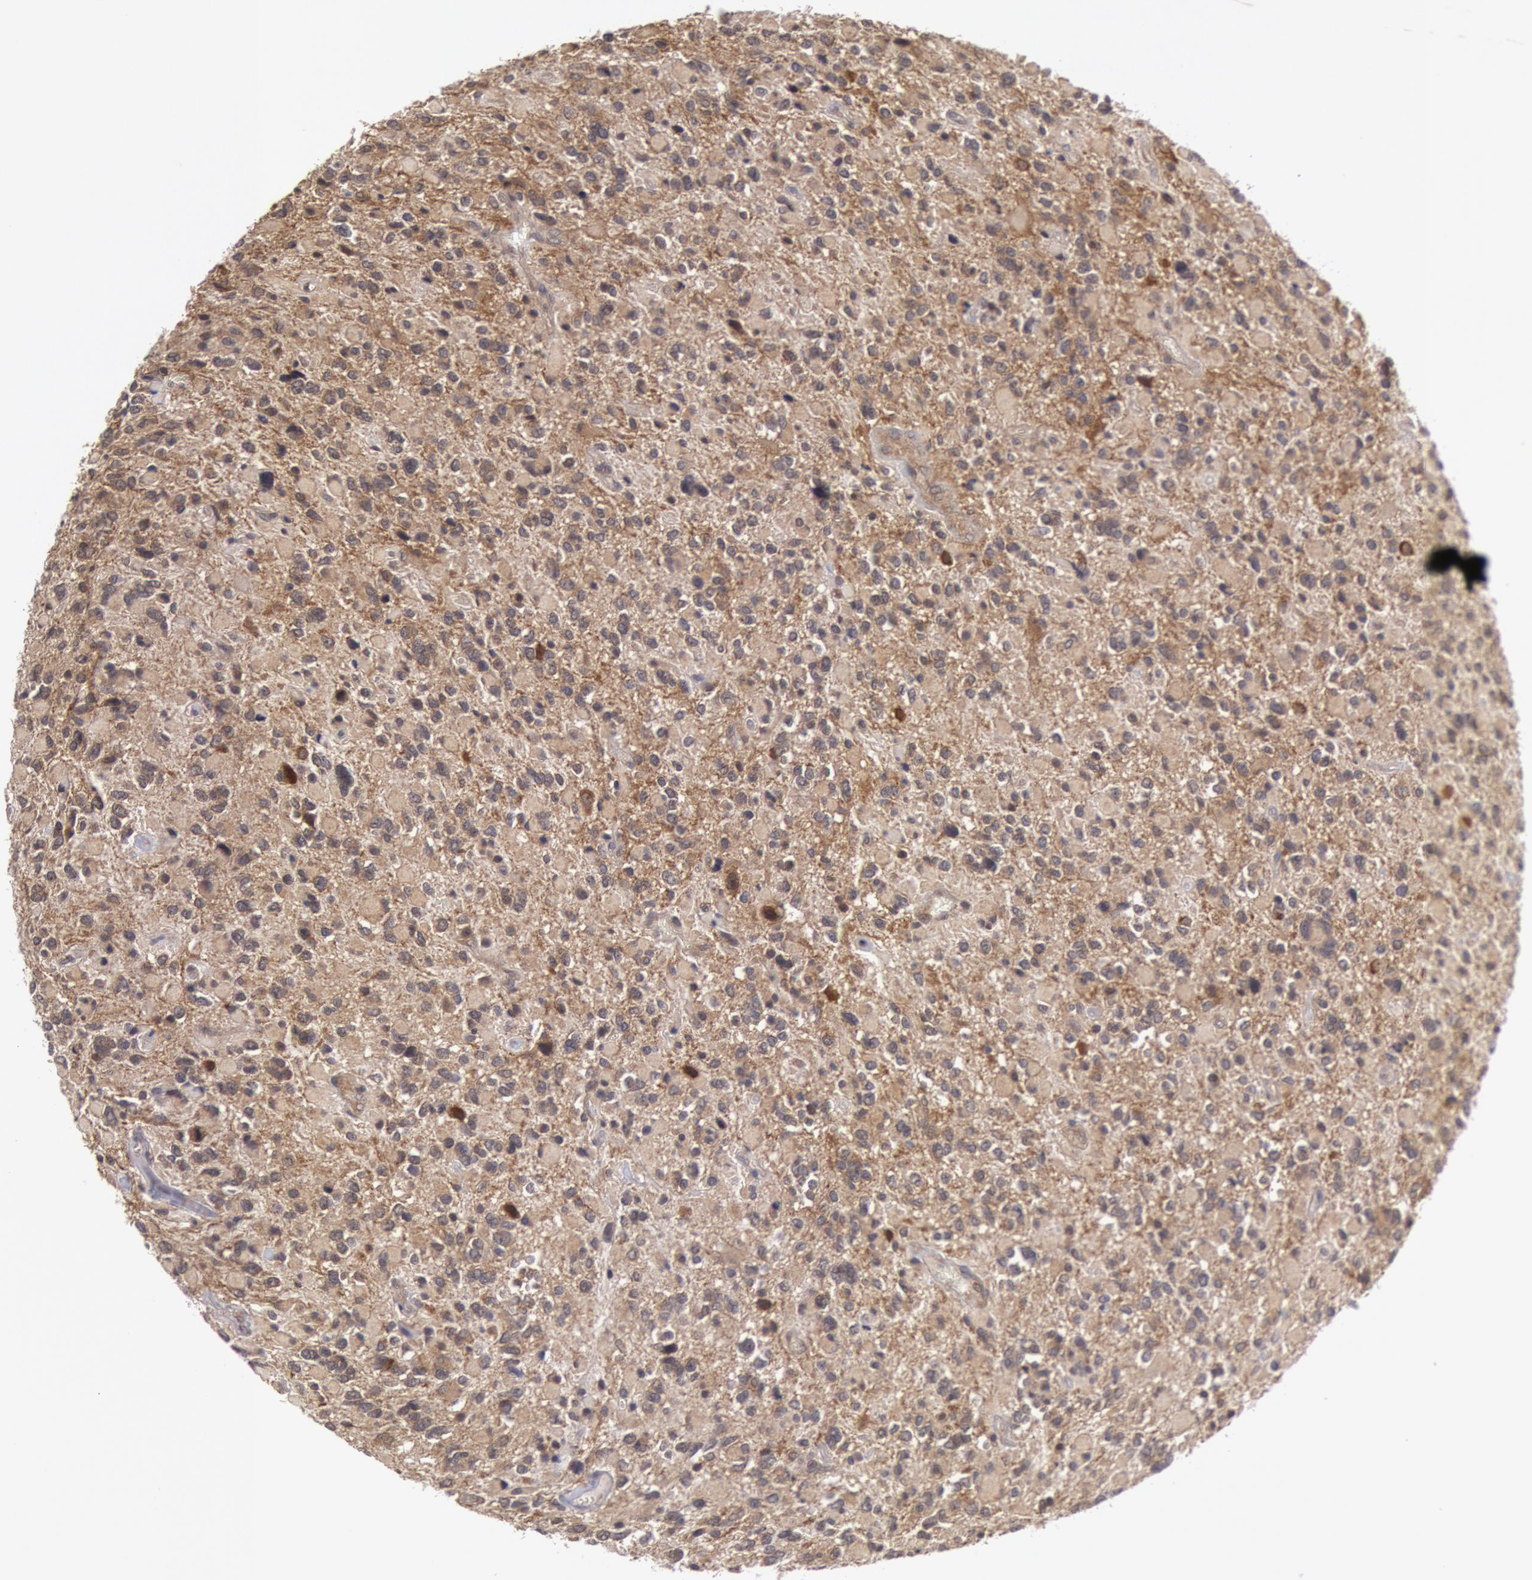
{"staining": {"intensity": "weak", "quantity": "<25%", "location": "cytoplasmic/membranous"}, "tissue": "glioma", "cell_type": "Tumor cells", "image_type": "cancer", "snomed": [{"axis": "morphology", "description": "Glioma, malignant, High grade"}, {"axis": "topography", "description": "Brain"}], "caption": "Photomicrograph shows no protein positivity in tumor cells of high-grade glioma (malignant) tissue. (Brightfield microscopy of DAB IHC at high magnification).", "gene": "BRAF", "patient": {"sex": "female", "age": 37}}